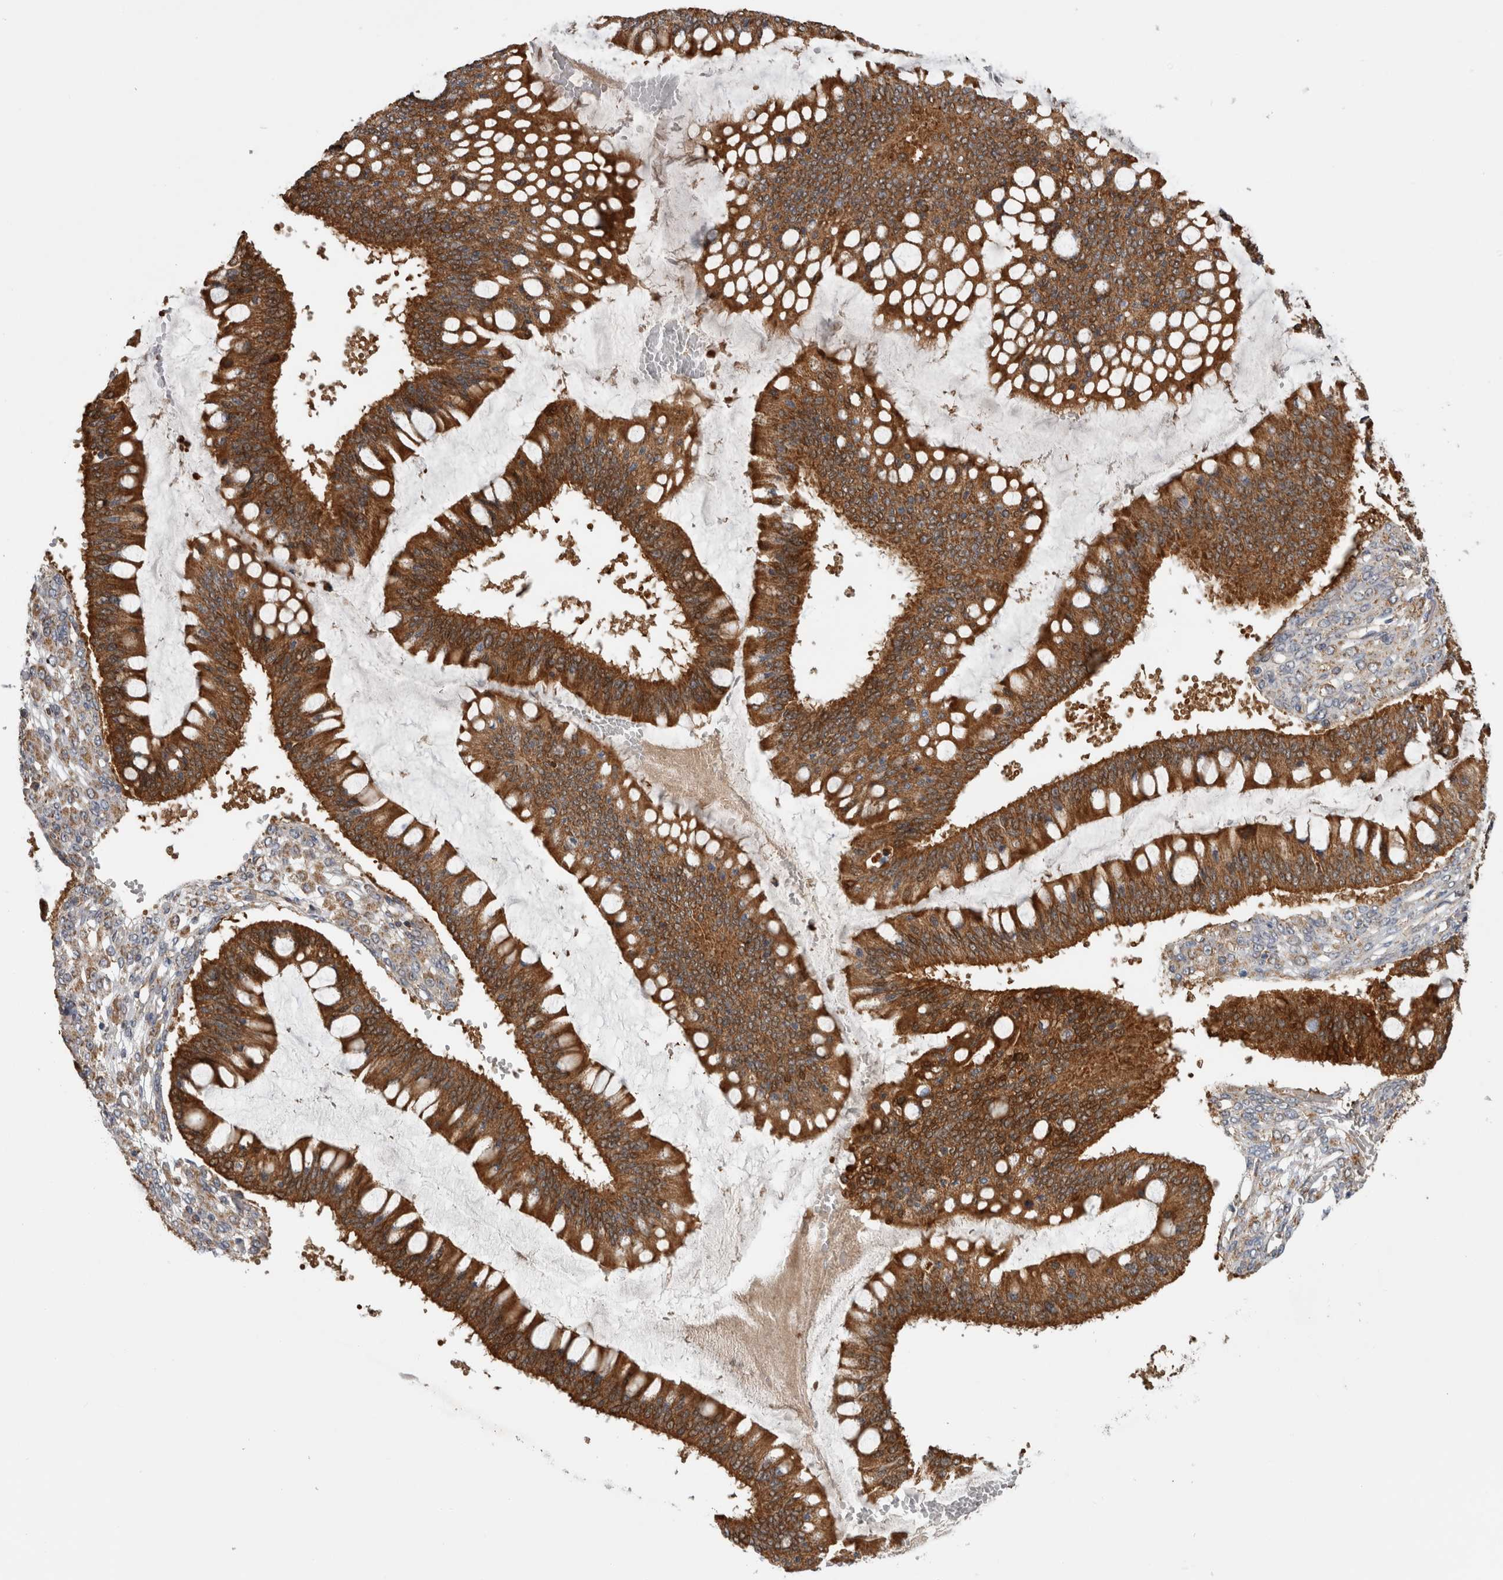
{"staining": {"intensity": "strong", "quantity": ">75%", "location": "cytoplasmic/membranous"}, "tissue": "ovarian cancer", "cell_type": "Tumor cells", "image_type": "cancer", "snomed": [{"axis": "morphology", "description": "Cystadenocarcinoma, mucinous, NOS"}, {"axis": "topography", "description": "Ovary"}], "caption": "The photomicrograph shows a brown stain indicating the presence of a protein in the cytoplasmic/membranous of tumor cells in mucinous cystadenocarcinoma (ovarian).", "gene": "SFXN2", "patient": {"sex": "female", "age": 73}}